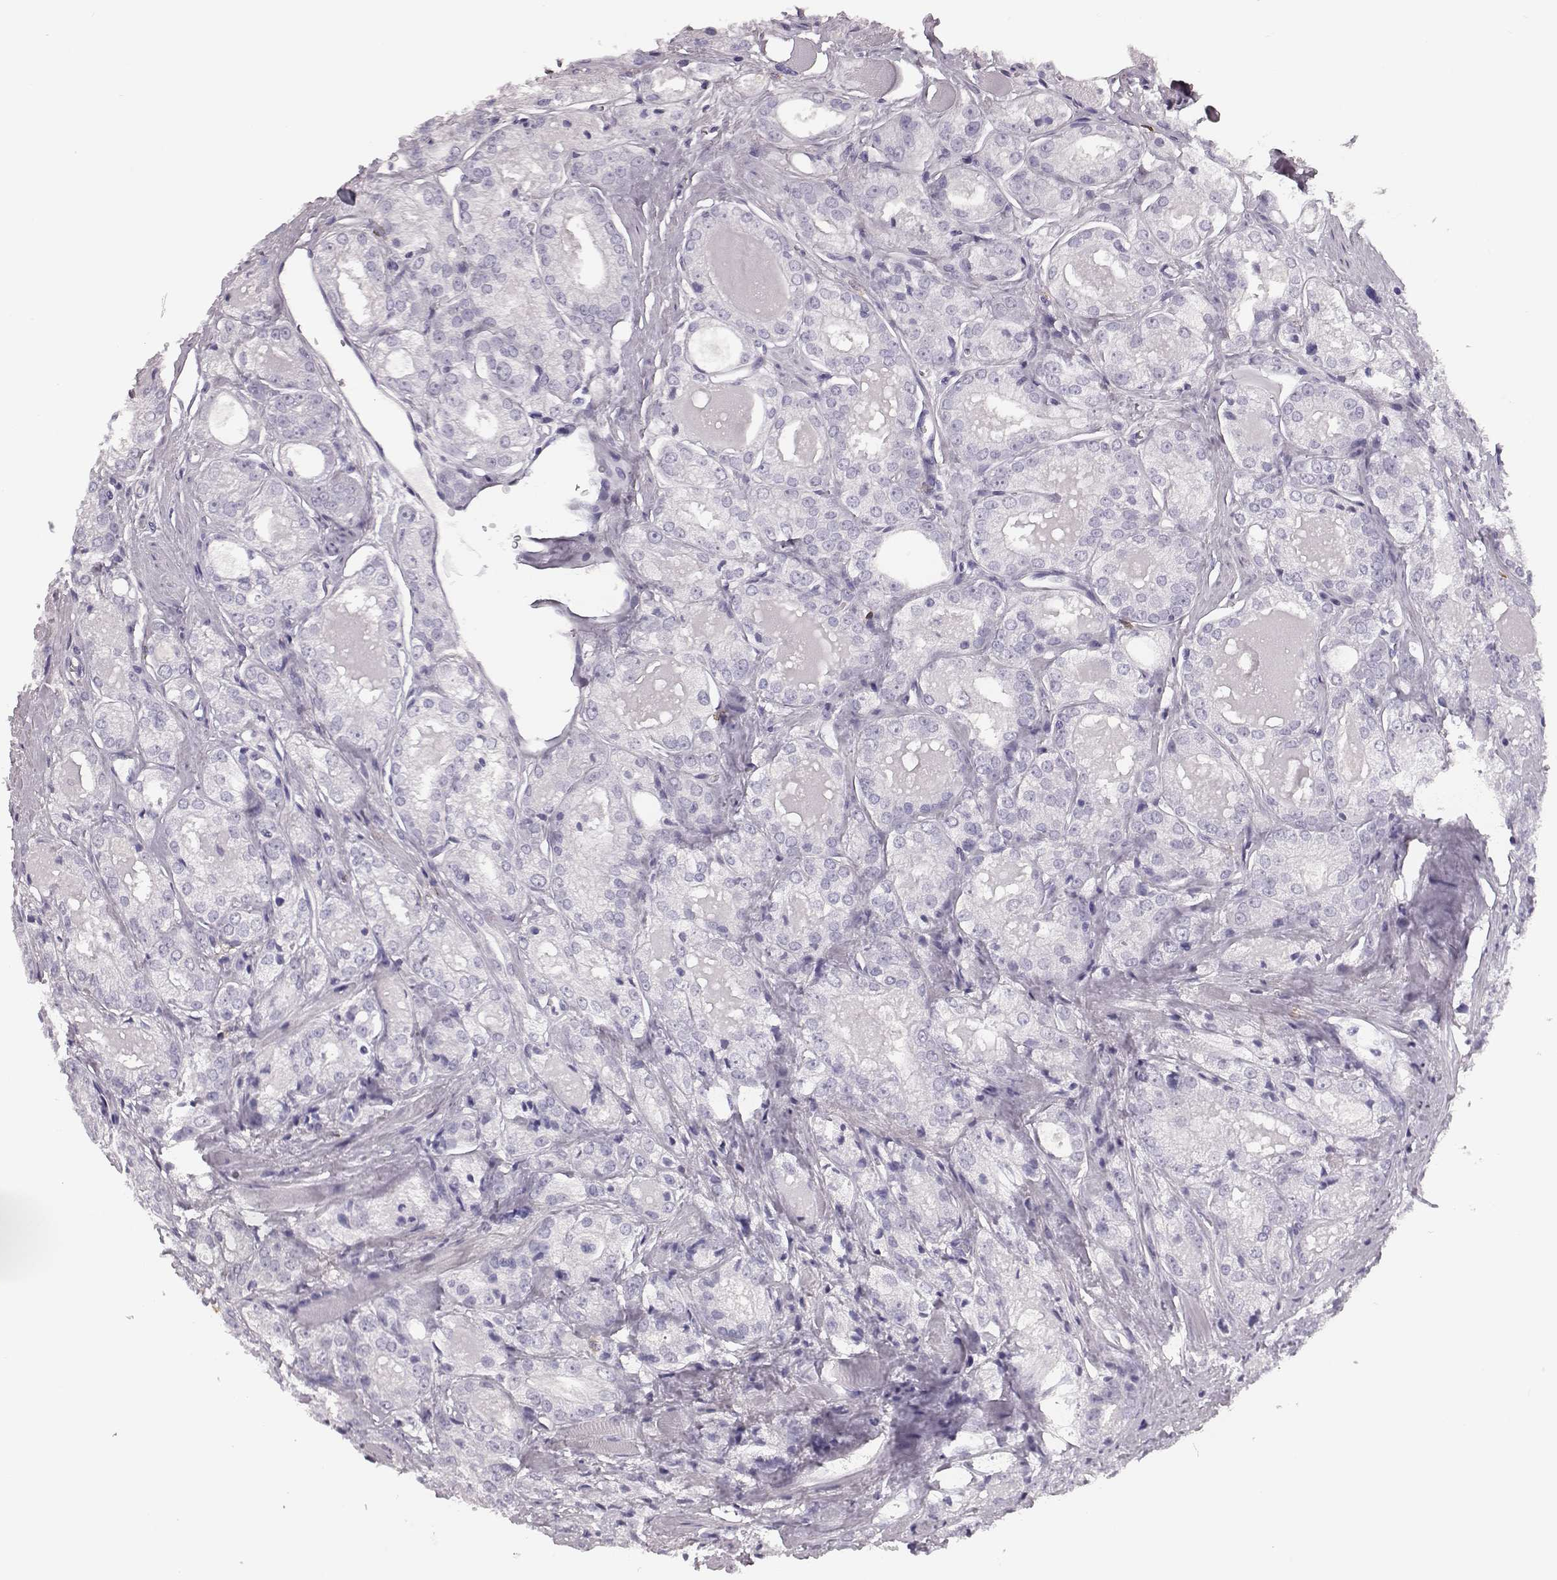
{"staining": {"intensity": "negative", "quantity": "none", "location": "none"}, "tissue": "prostate cancer", "cell_type": "Tumor cells", "image_type": "cancer", "snomed": [{"axis": "morphology", "description": "Adenocarcinoma, NOS"}, {"axis": "morphology", "description": "Adenocarcinoma, High grade"}, {"axis": "topography", "description": "Prostate"}], "caption": "Immunohistochemistry photomicrograph of neoplastic tissue: high-grade adenocarcinoma (prostate) stained with DAB reveals no significant protein staining in tumor cells.", "gene": "NPTXR", "patient": {"sex": "male", "age": 70}}